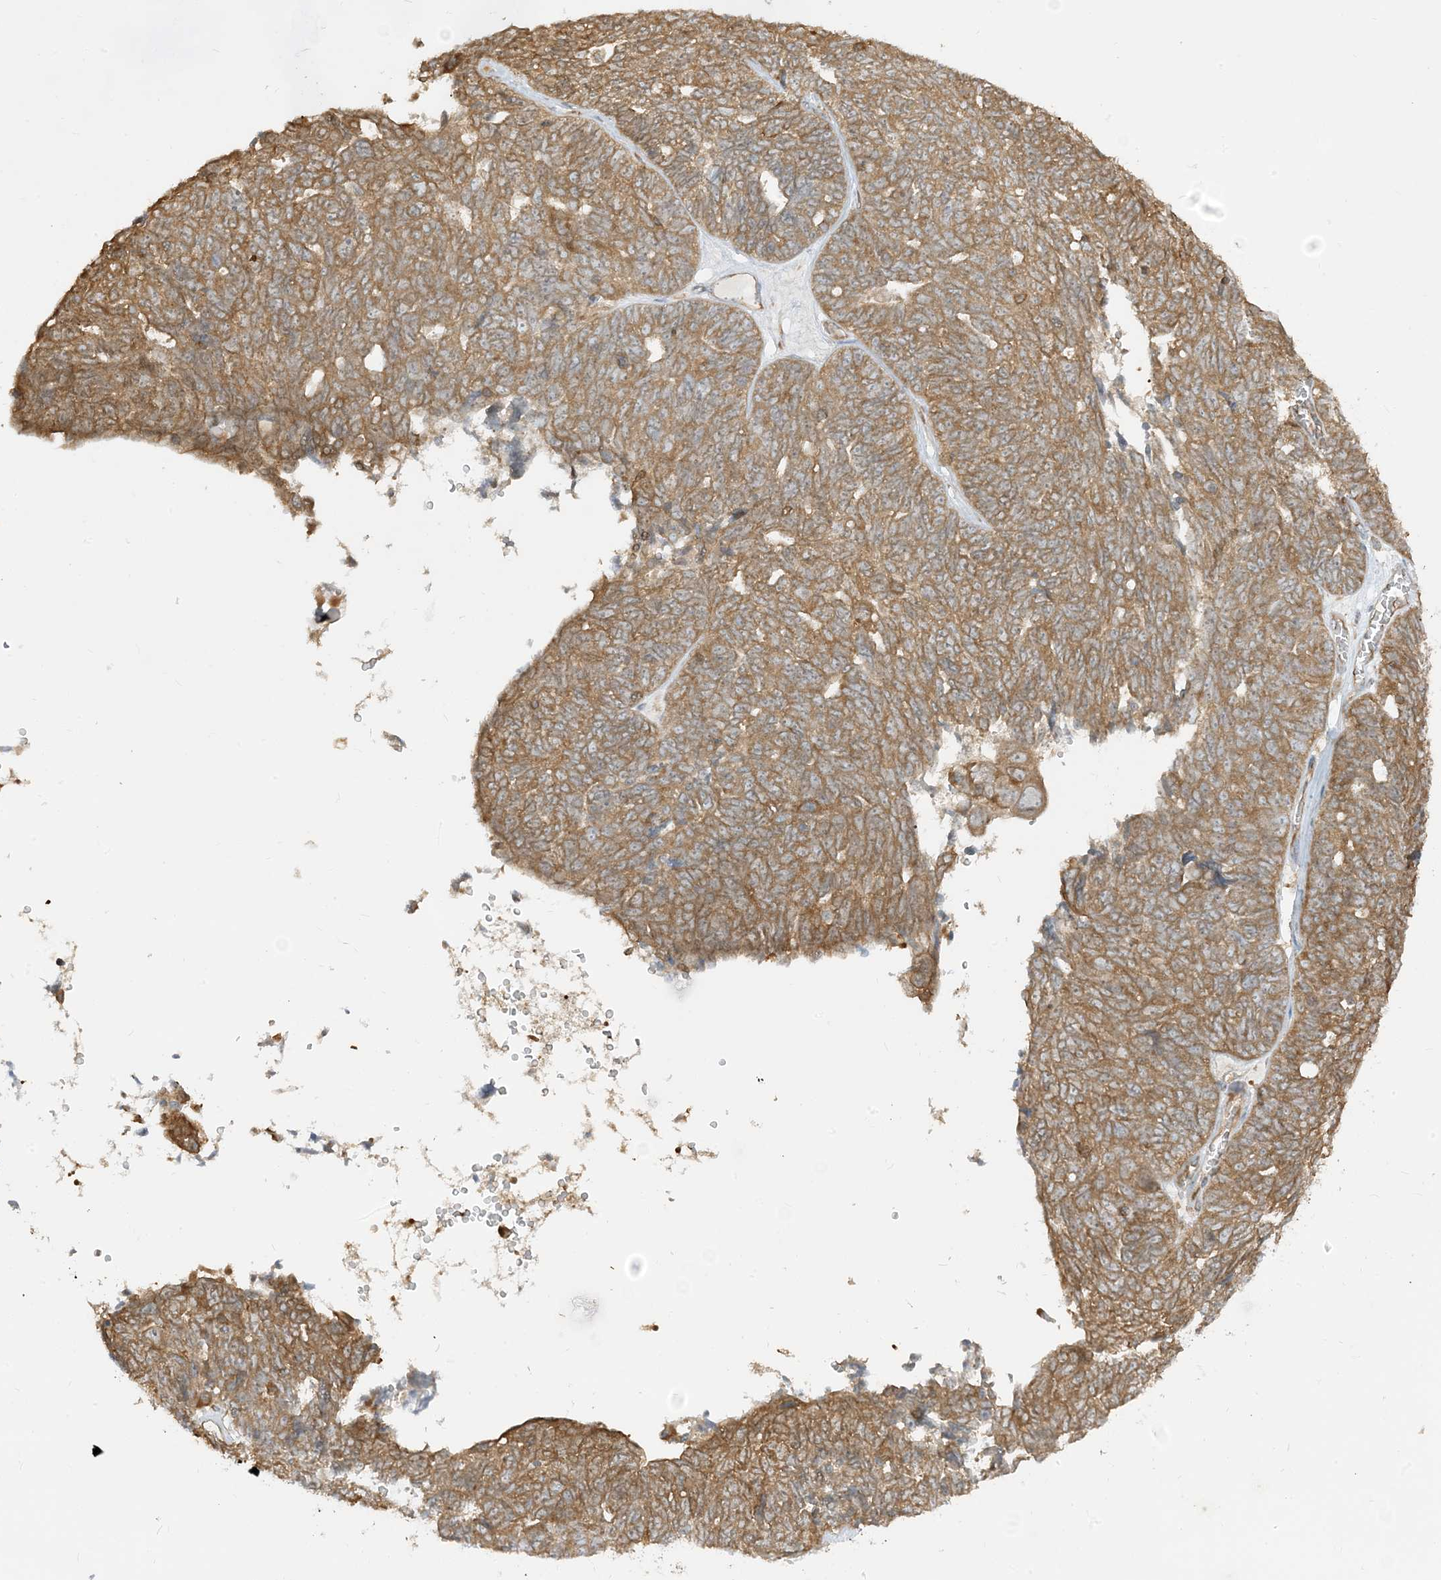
{"staining": {"intensity": "moderate", "quantity": ">75%", "location": "cytoplasmic/membranous"}, "tissue": "ovarian cancer", "cell_type": "Tumor cells", "image_type": "cancer", "snomed": [{"axis": "morphology", "description": "Cystadenocarcinoma, serous, NOS"}, {"axis": "topography", "description": "Ovary"}], "caption": "Protein staining displays moderate cytoplasmic/membranous positivity in approximately >75% of tumor cells in ovarian cancer (serous cystadenocarcinoma).", "gene": "SRP72", "patient": {"sex": "female", "age": 79}}